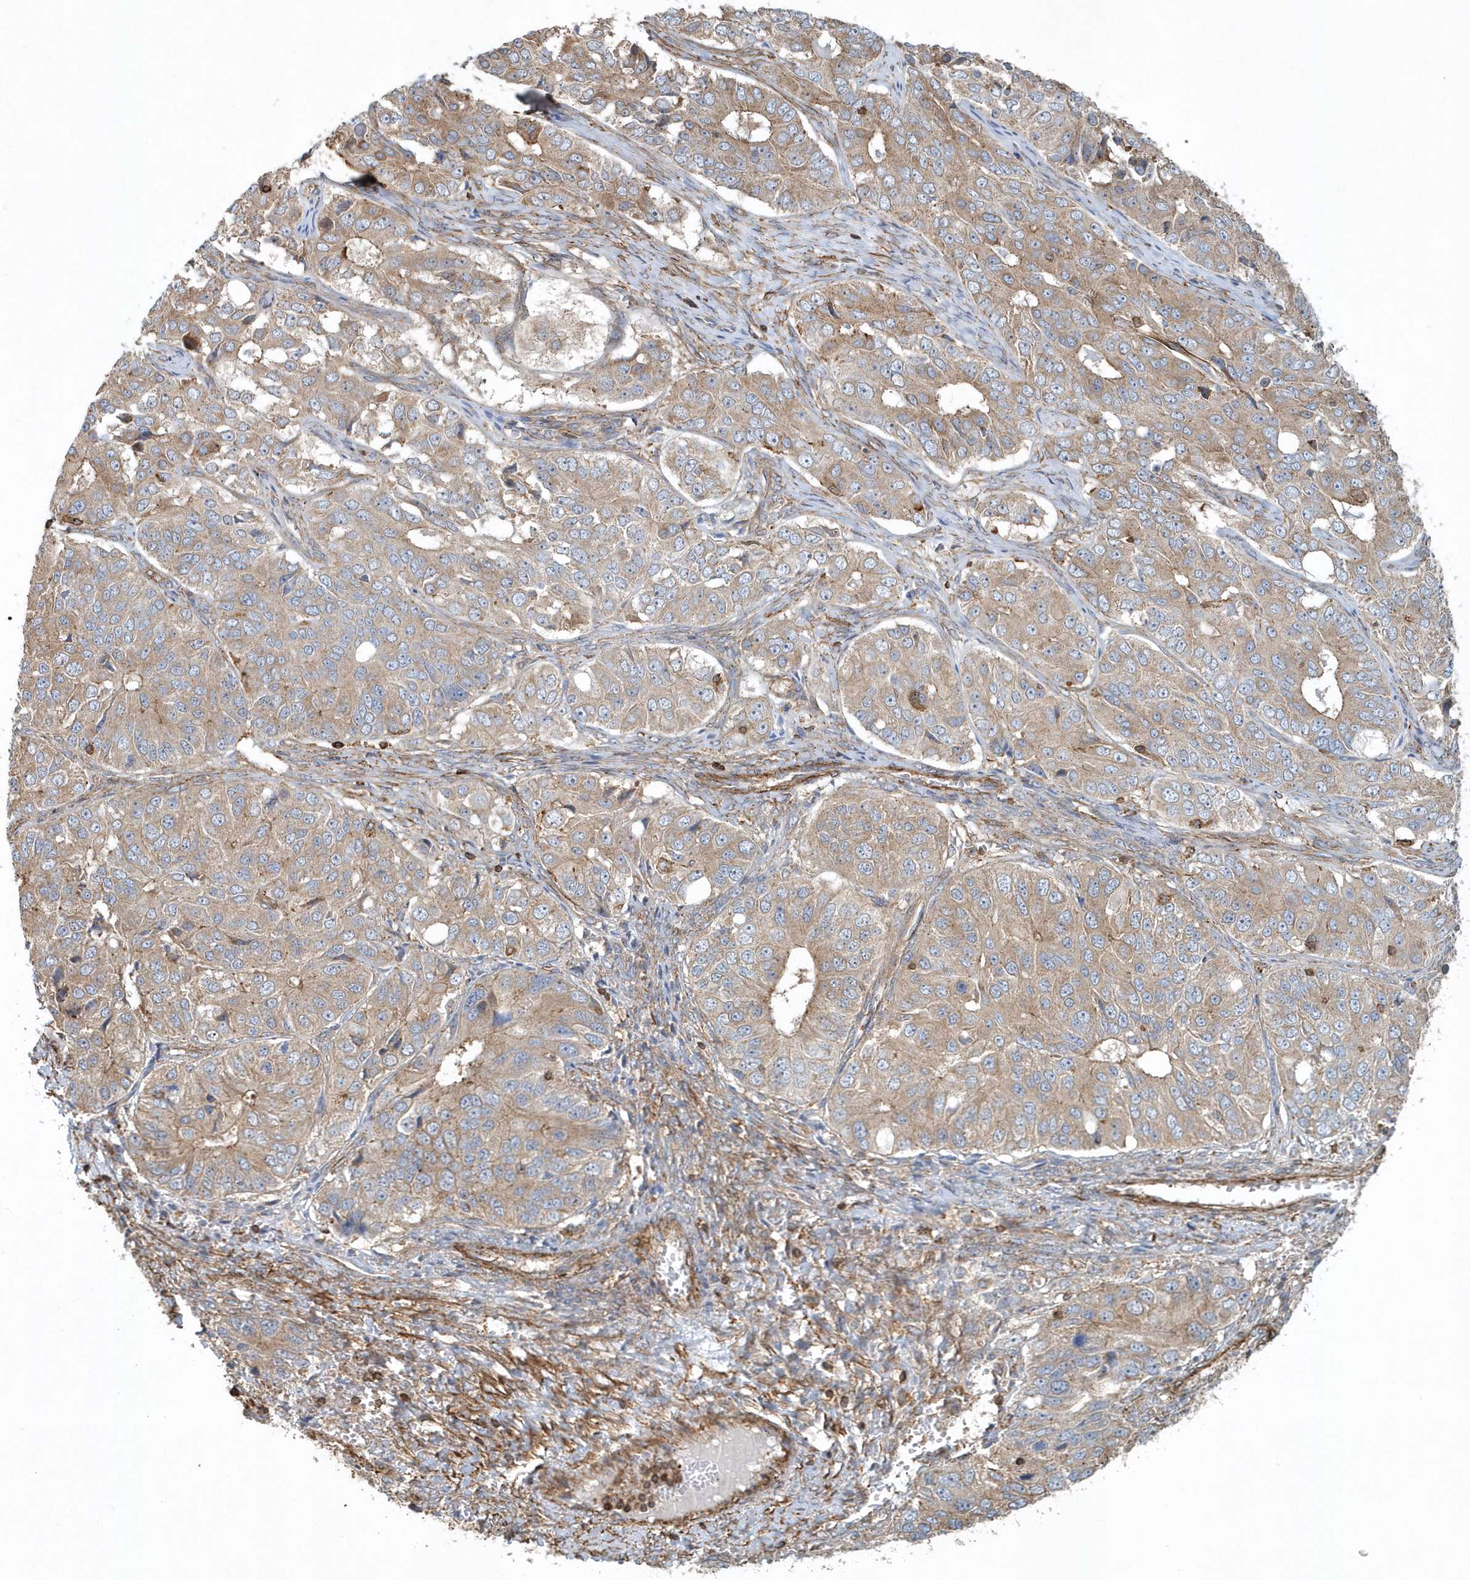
{"staining": {"intensity": "weak", "quantity": ">75%", "location": "cytoplasmic/membranous"}, "tissue": "ovarian cancer", "cell_type": "Tumor cells", "image_type": "cancer", "snomed": [{"axis": "morphology", "description": "Carcinoma, endometroid"}, {"axis": "topography", "description": "Ovary"}], "caption": "Endometroid carcinoma (ovarian) tissue demonstrates weak cytoplasmic/membranous expression in about >75% of tumor cells", "gene": "MMUT", "patient": {"sex": "female", "age": 51}}